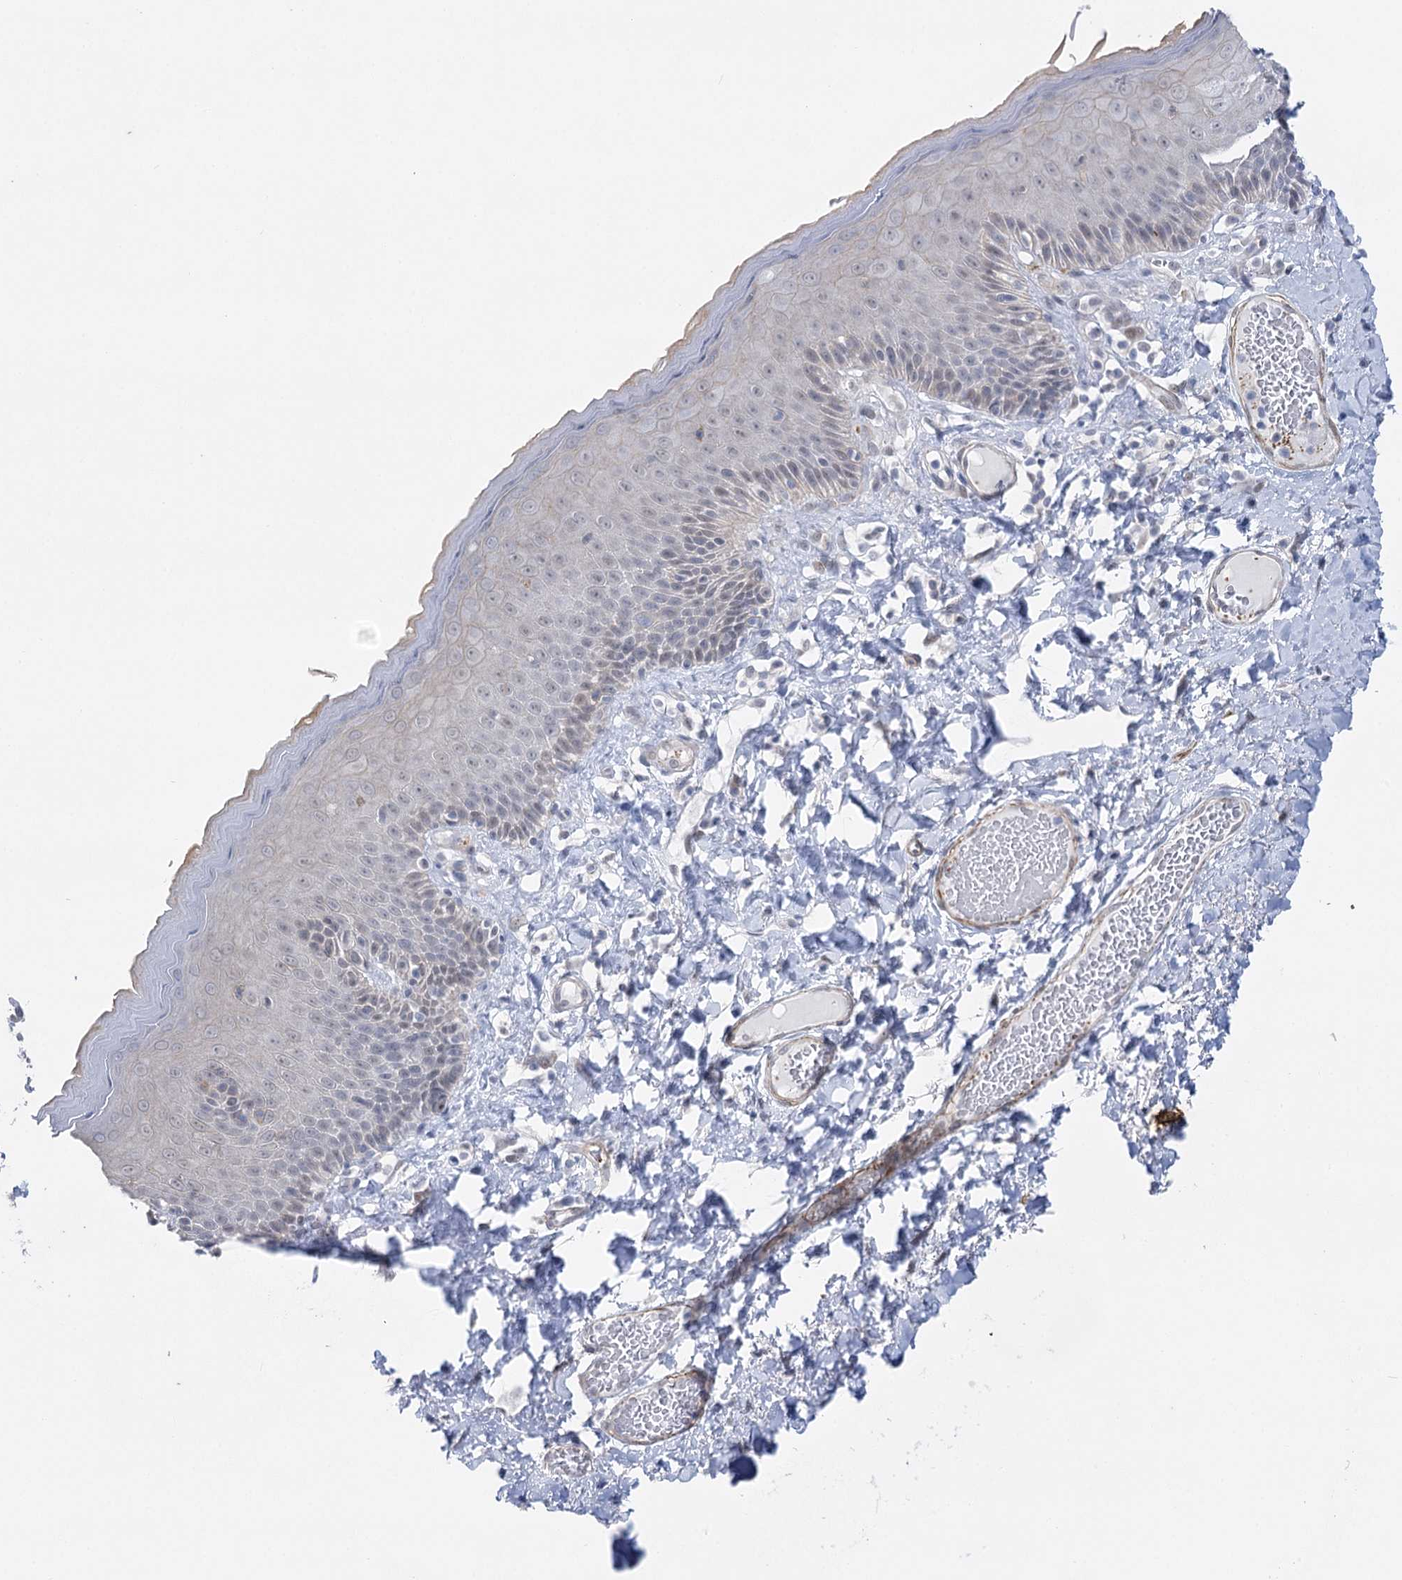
{"staining": {"intensity": "moderate", "quantity": "<25%", "location": "cytoplasmic/membranous"}, "tissue": "skin", "cell_type": "Epidermal cells", "image_type": "normal", "snomed": [{"axis": "morphology", "description": "Normal tissue, NOS"}, {"axis": "topography", "description": "Anal"}], "caption": "Brown immunohistochemical staining in normal skin exhibits moderate cytoplasmic/membranous staining in approximately <25% of epidermal cells.", "gene": "AGXT2", "patient": {"sex": "male", "age": 69}}